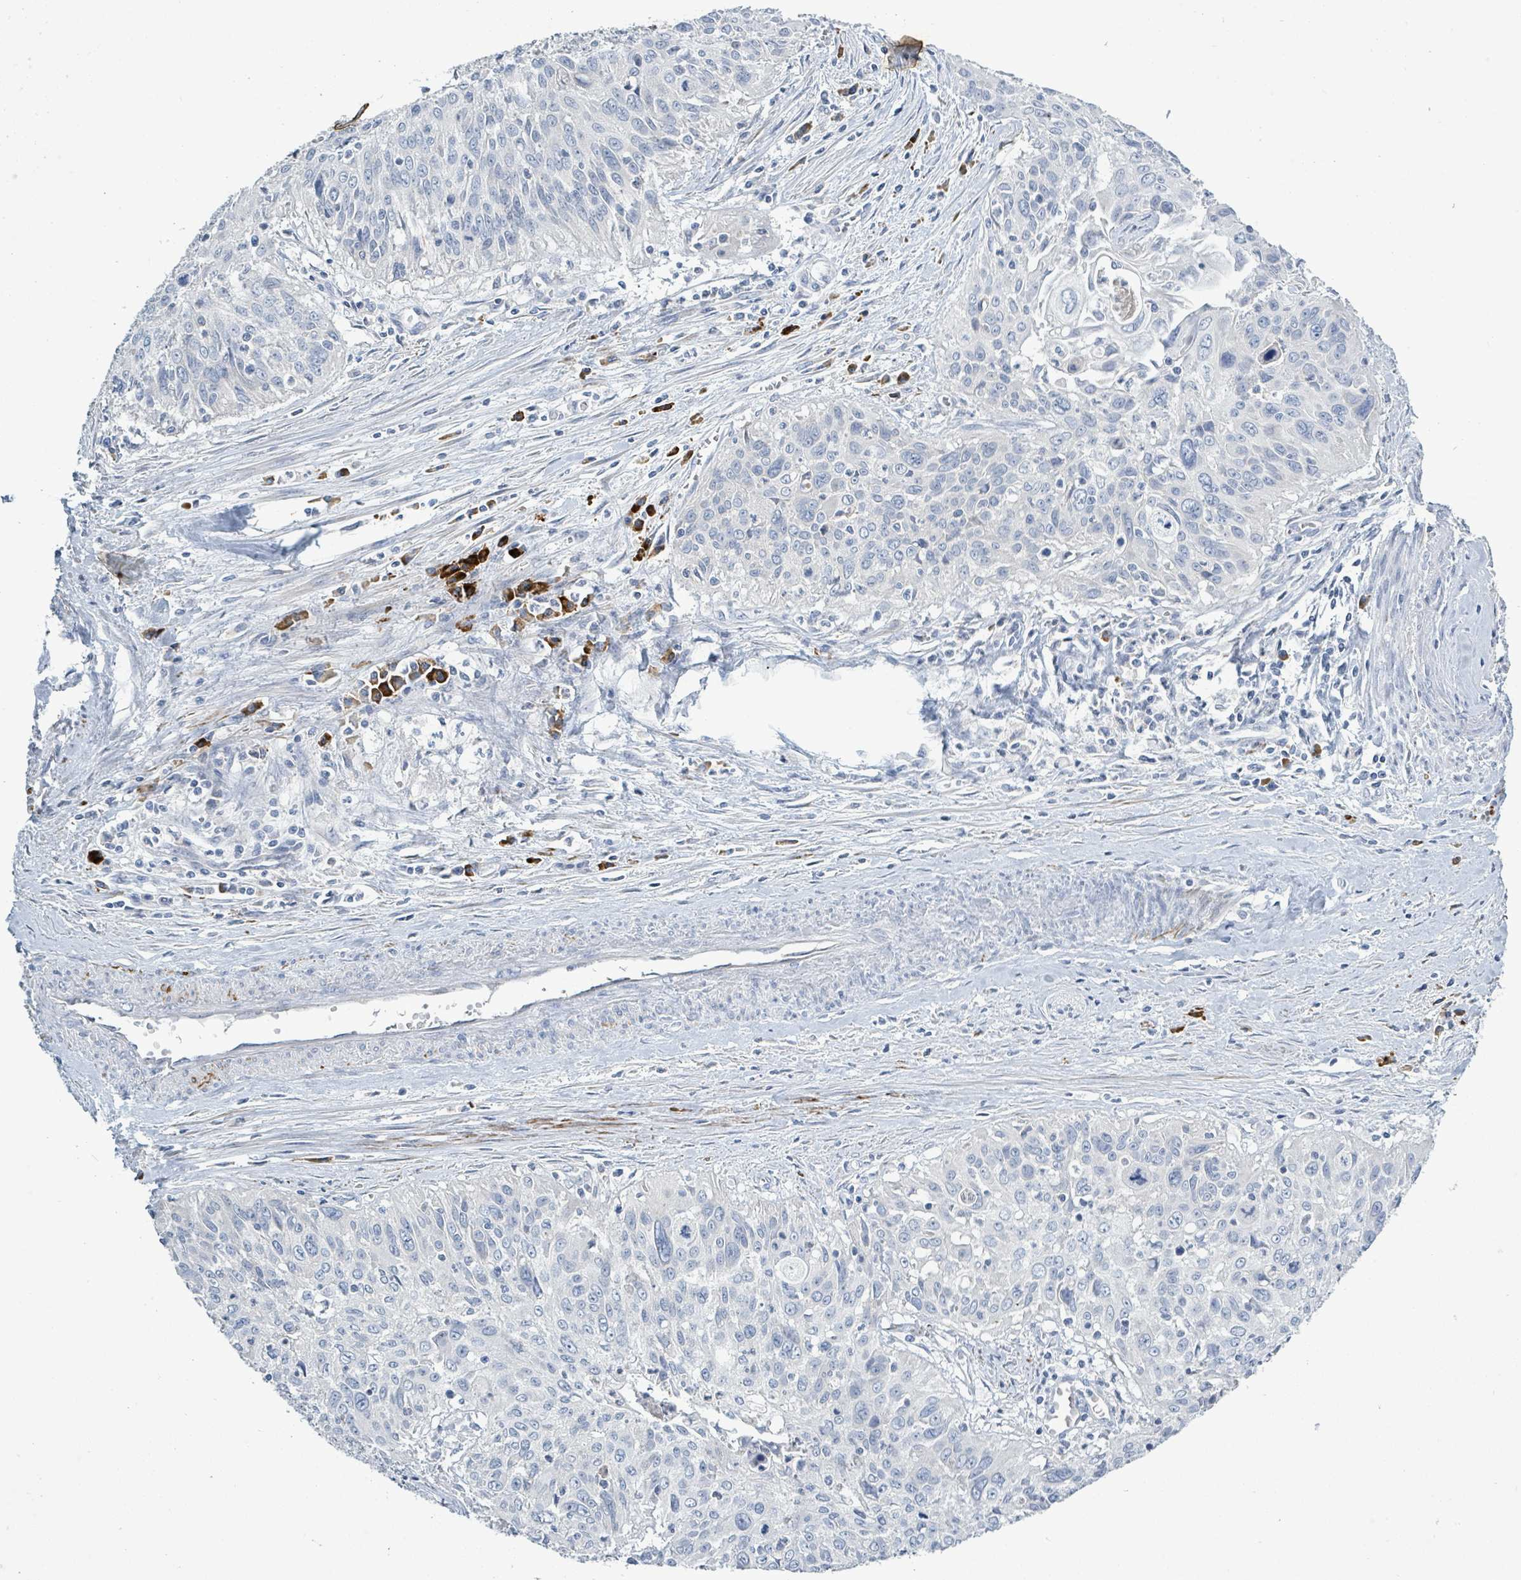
{"staining": {"intensity": "negative", "quantity": "none", "location": "none"}, "tissue": "cervical cancer", "cell_type": "Tumor cells", "image_type": "cancer", "snomed": [{"axis": "morphology", "description": "Squamous cell carcinoma, NOS"}, {"axis": "topography", "description": "Cervix"}], "caption": "IHC of squamous cell carcinoma (cervical) shows no expression in tumor cells.", "gene": "SIRPB1", "patient": {"sex": "female", "age": 55}}